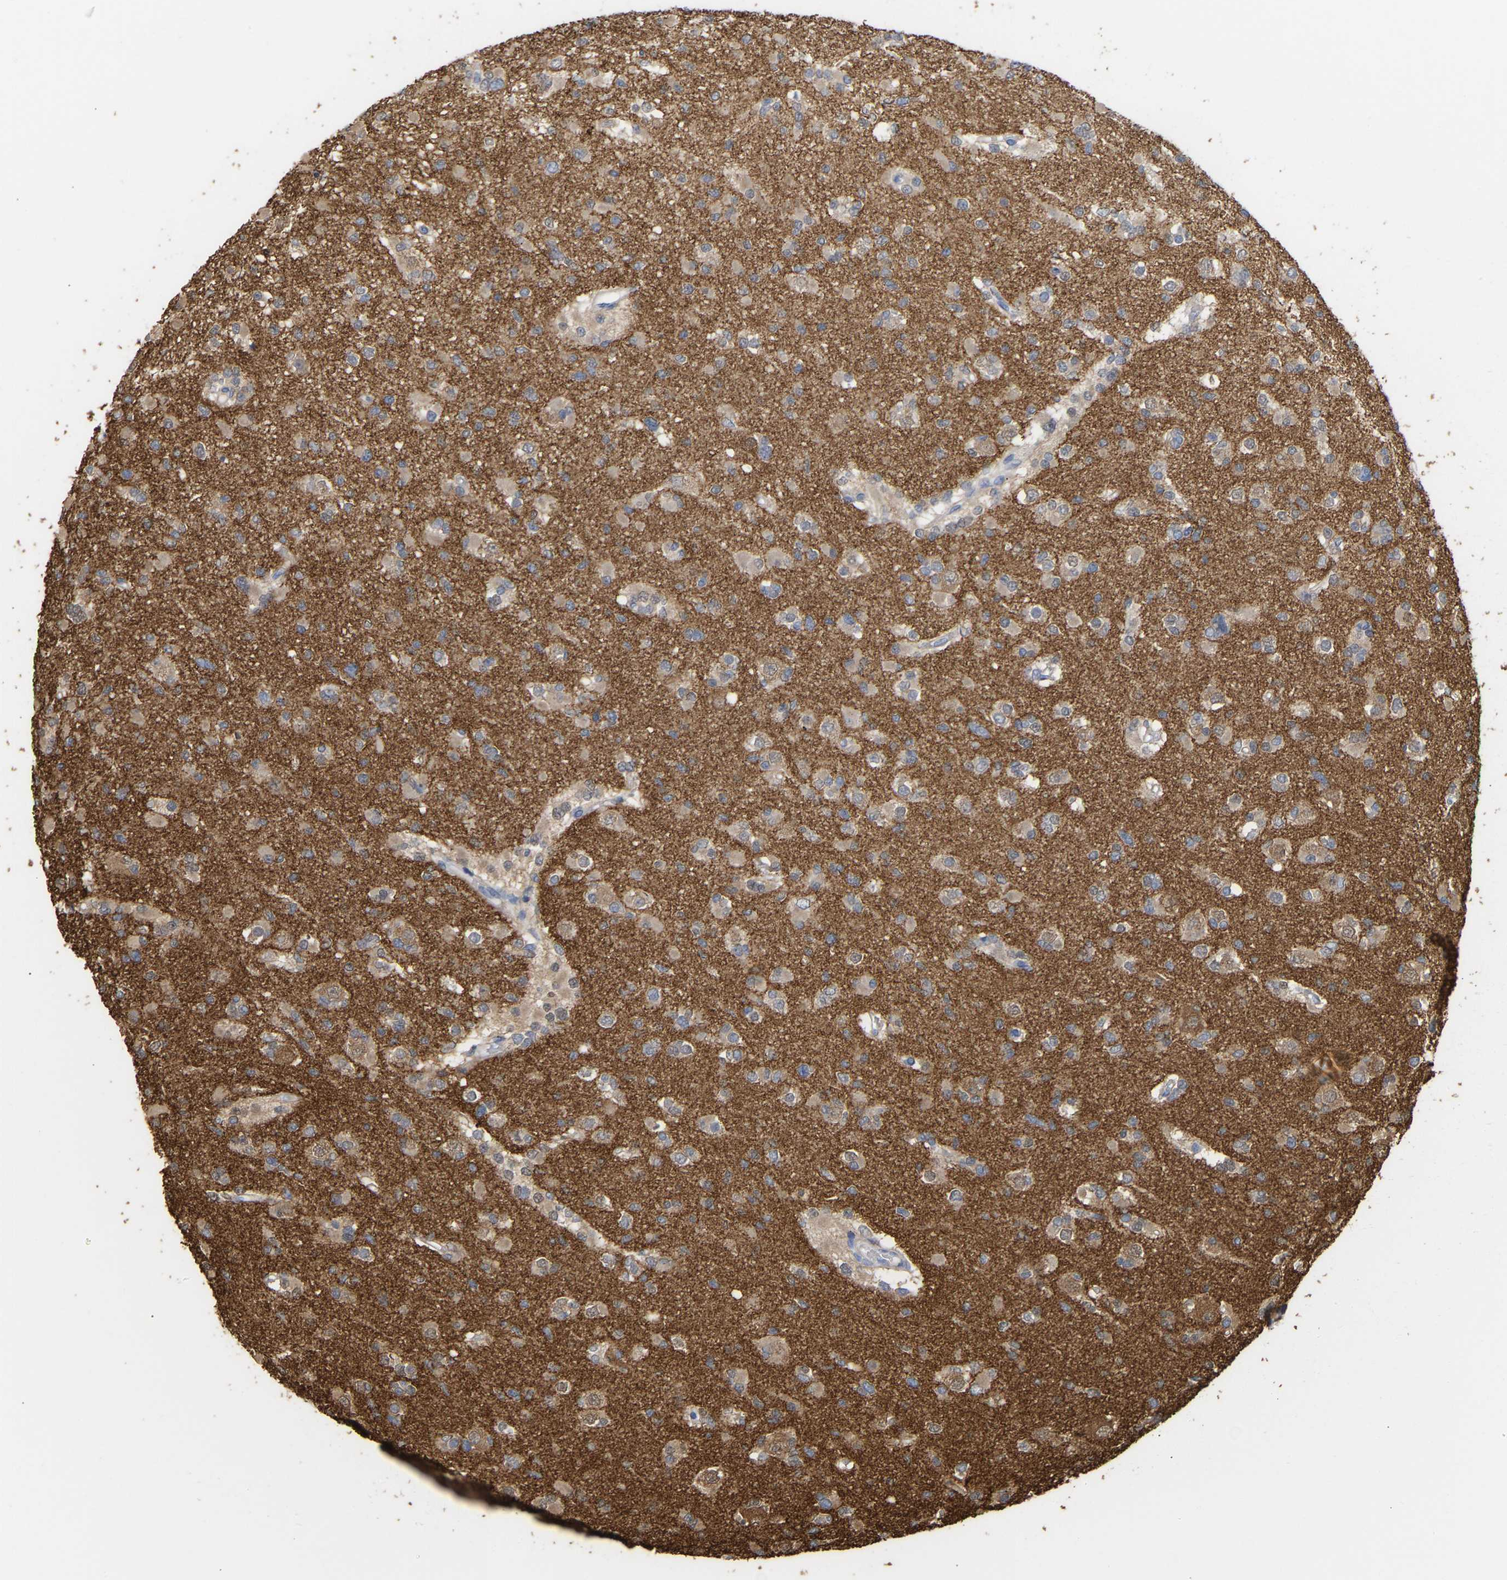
{"staining": {"intensity": "weak", "quantity": "25%-75%", "location": "cytoplasmic/membranous"}, "tissue": "glioma", "cell_type": "Tumor cells", "image_type": "cancer", "snomed": [{"axis": "morphology", "description": "Glioma, malignant, Low grade"}, {"axis": "topography", "description": "Brain"}], "caption": "This image shows glioma stained with IHC to label a protein in brown. The cytoplasmic/membranous of tumor cells show weak positivity for the protein. Nuclei are counter-stained blue.", "gene": "AMPH", "patient": {"sex": "female", "age": 22}}